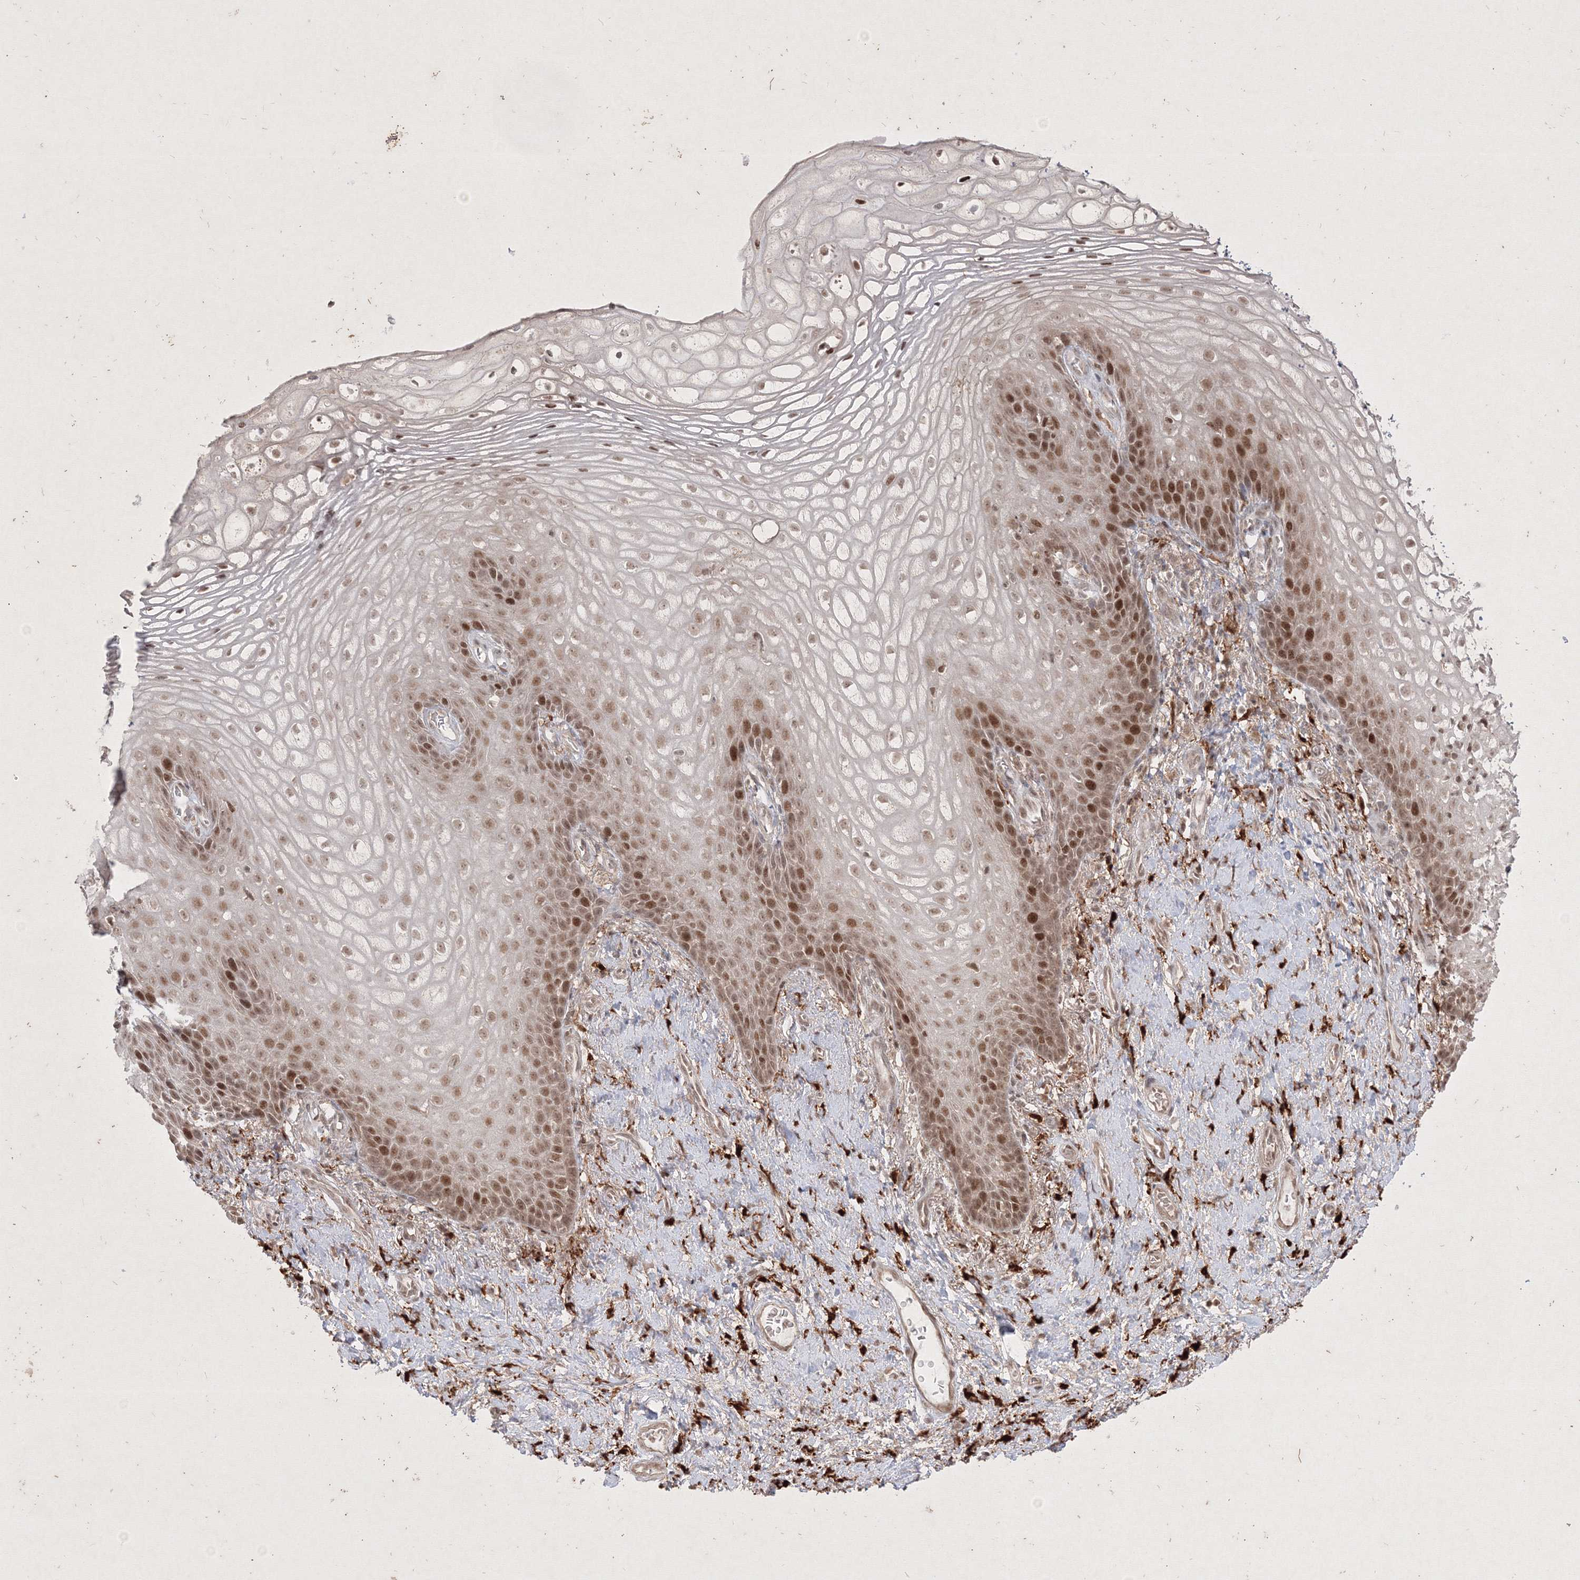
{"staining": {"intensity": "moderate", "quantity": "25%-75%", "location": "nuclear"}, "tissue": "vagina", "cell_type": "Squamous epithelial cells", "image_type": "normal", "snomed": [{"axis": "morphology", "description": "Normal tissue, NOS"}, {"axis": "topography", "description": "Vagina"}], "caption": "This image exhibits IHC staining of unremarkable vagina, with medium moderate nuclear positivity in about 25%-75% of squamous epithelial cells.", "gene": "TAB1", "patient": {"sex": "female", "age": 60}}